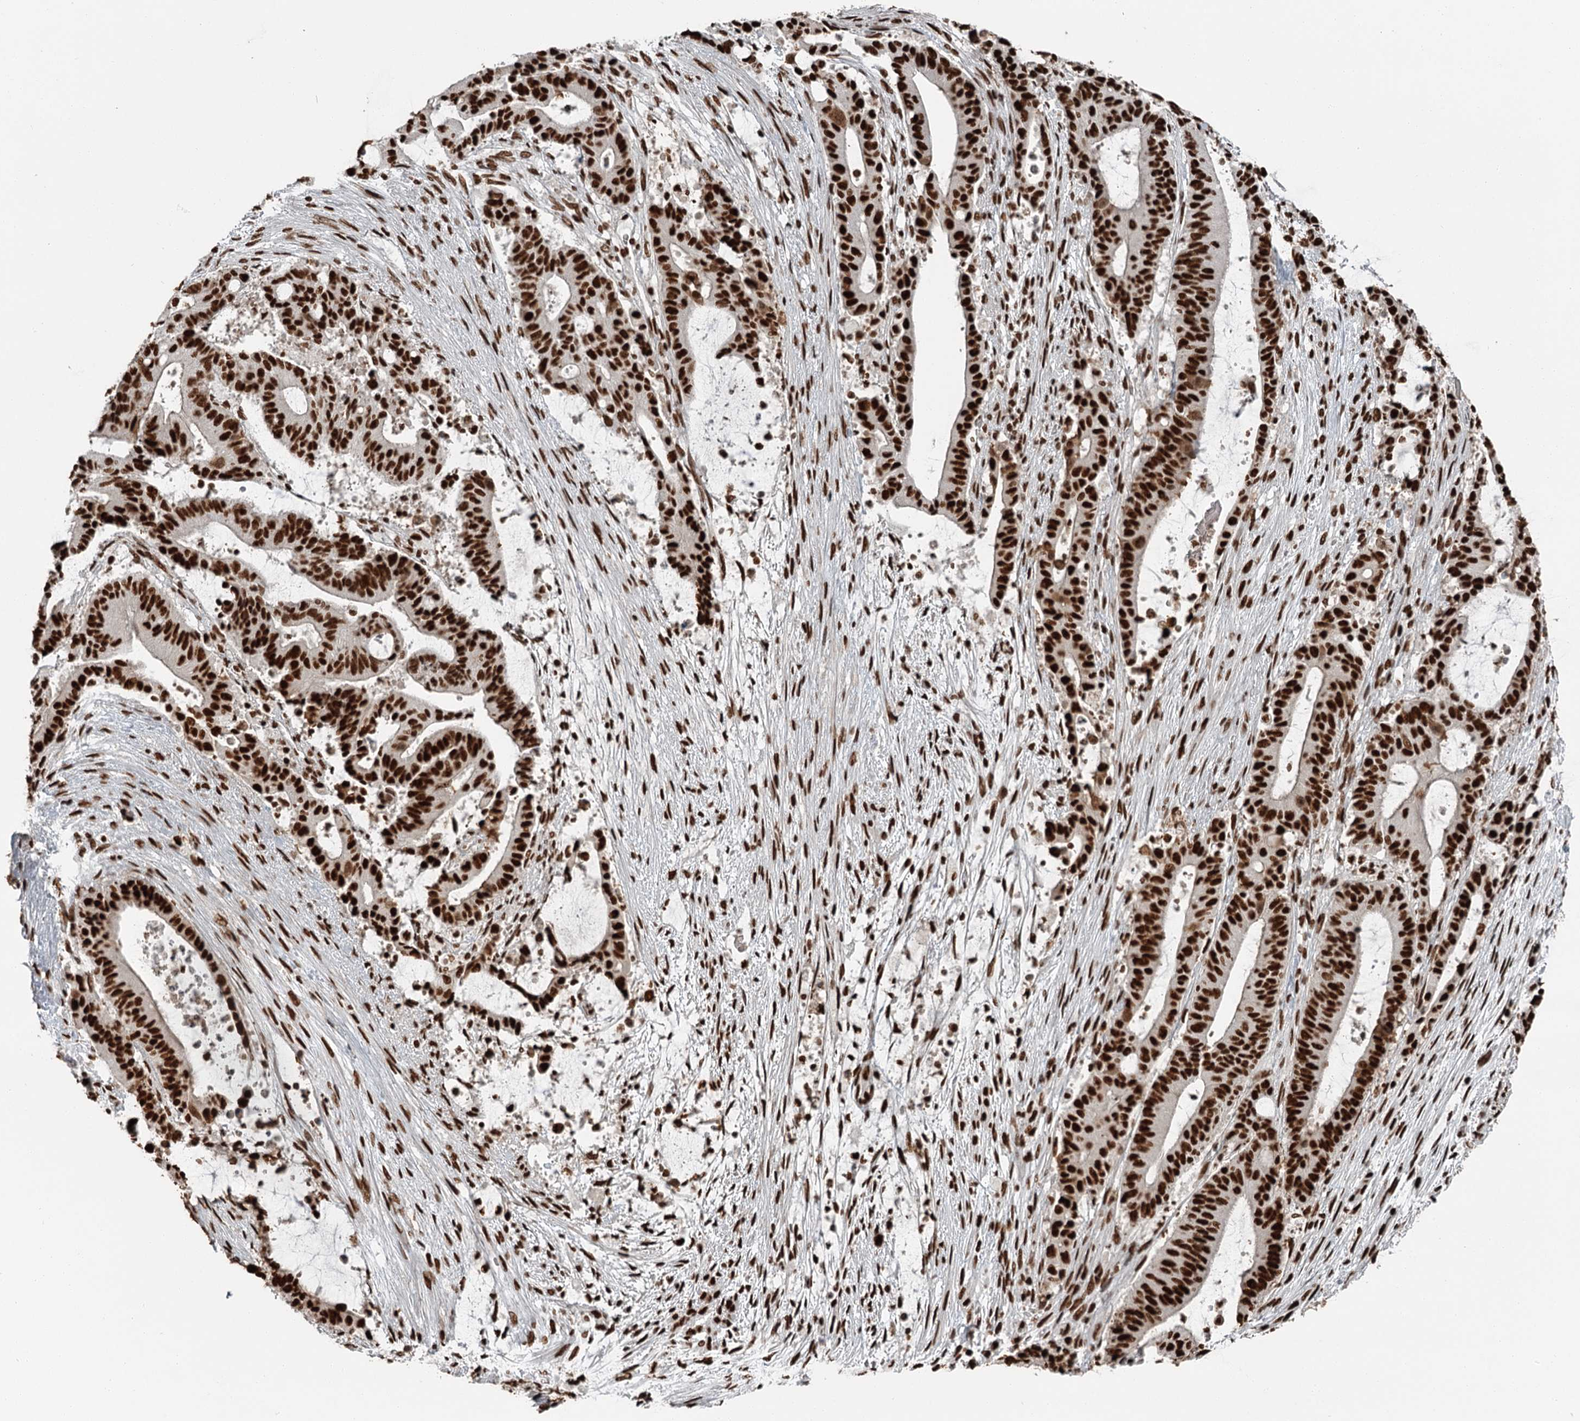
{"staining": {"intensity": "strong", "quantity": ">75%", "location": "nuclear"}, "tissue": "liver cancer", "cell_type": "Tumor cells", "image_type": "cancer", "snomed": [{"axis": "morphology", "description": "Normal tissue, NOS"}, {"axis": "morphology", "description": "Cholangiocarcinoma"}, {"axis": "topography", "description": "Liver"}, {"axis": "topography", "description": "Peripheral nerve tissue"}], "caption": "Protein staining of cholangiocarcinoma (liver) tissue exhibits strong nuclear positivity in approximately >75% of tumor cells. (Stains: DAB (3,3'-diaminobenzidine) in brown, nuclei in blue, Microscopy: brightfield microscopy at high magnification).", "gene": "RBBP7", "patient": {"sex": "female", "age": 73}}